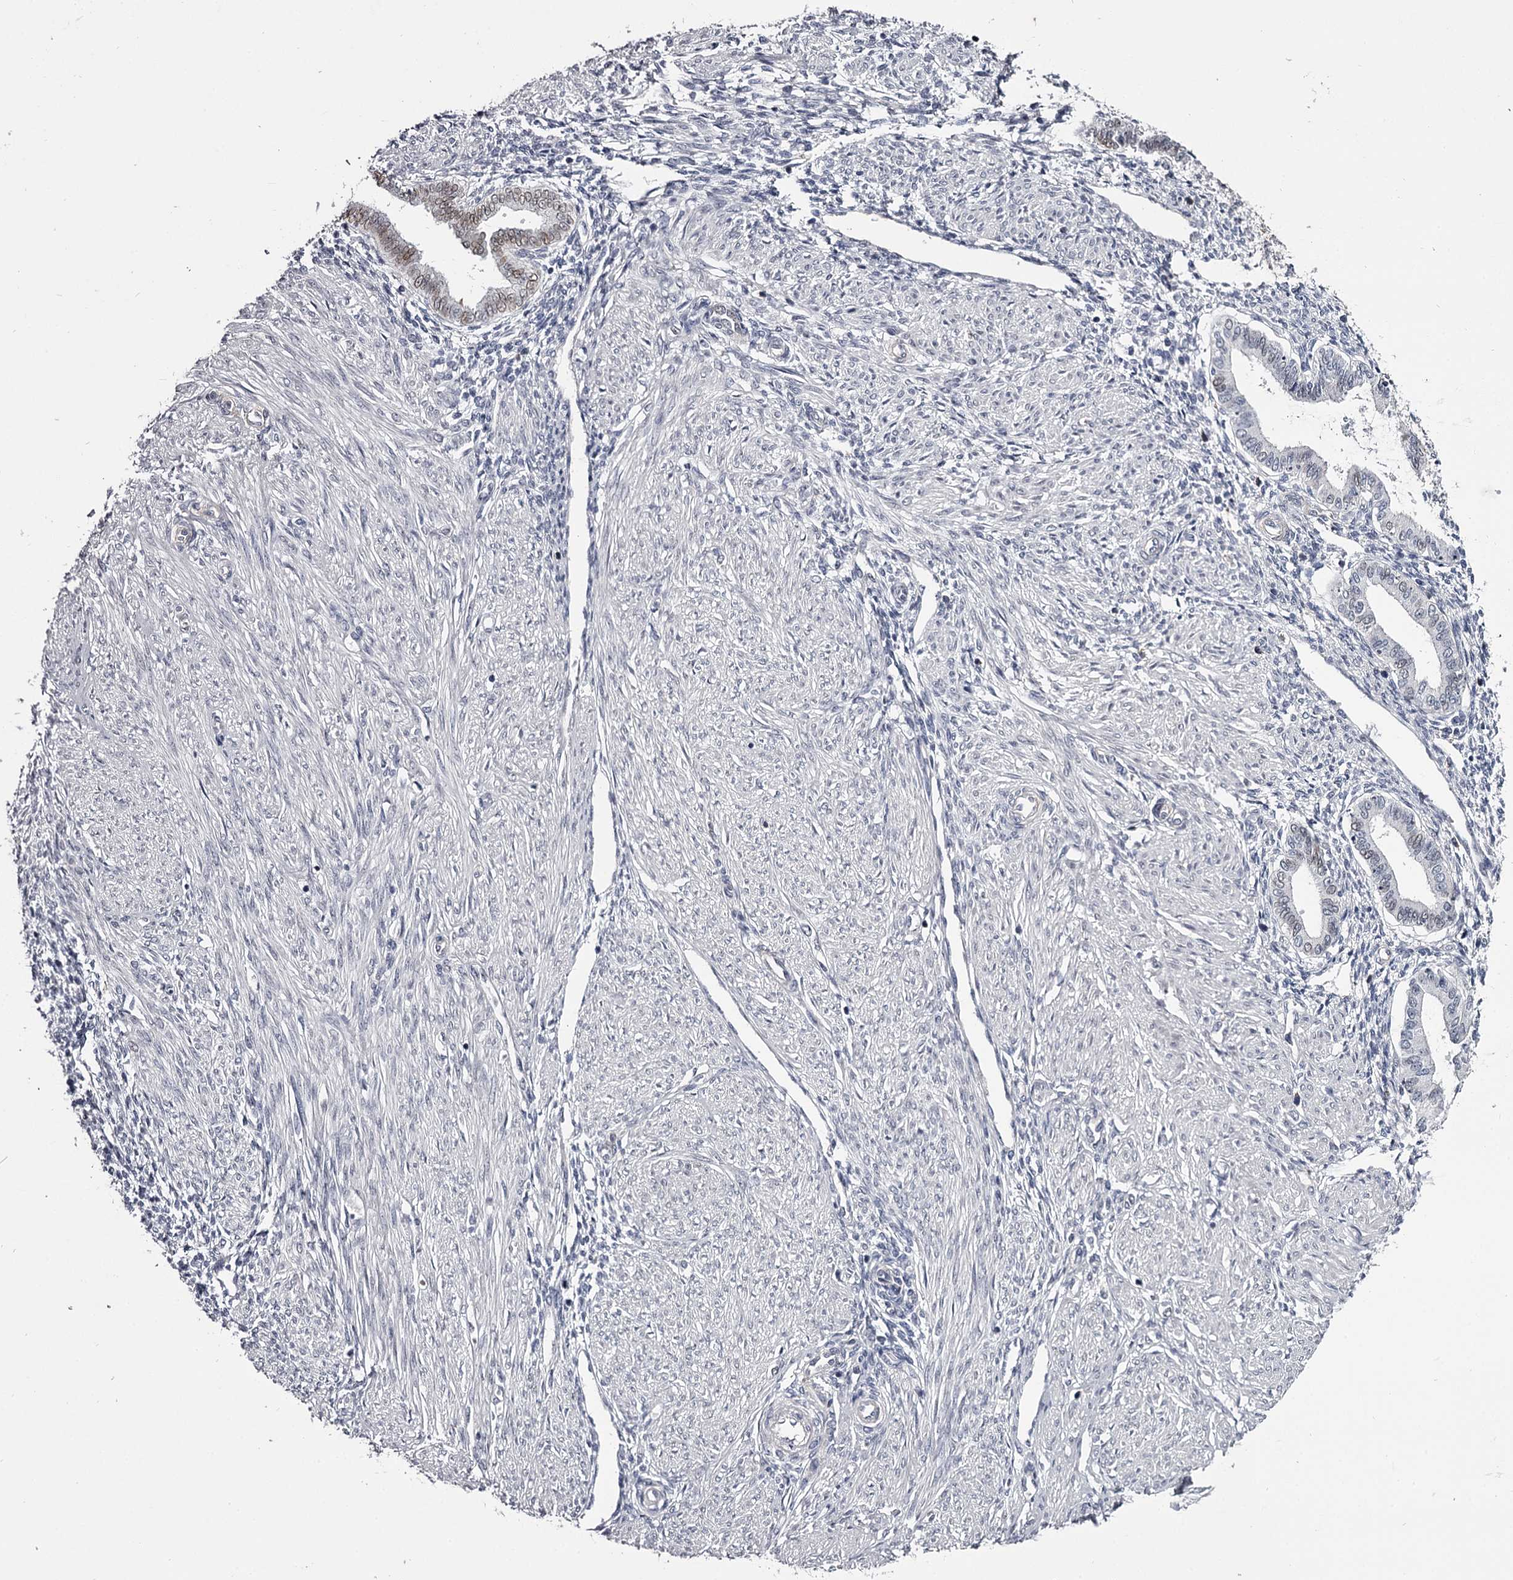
{"staining": {"intensity": "negative", "quantity": "none", "location": "none"}, "tissue": "endometrium", "cell_type": "Cells in endometrial stroma", "image_type": "normal", "snomed": [{"axis": "morphology", "description": "Normal tissue, NOS"}, {"axis": "topography", "description": "Endometrium"}], "caption": "The immunohistochemistry (IHC) micrograph has no significant staining in cells in endometrial stroma of endometrium.", "gene": "OVOL2", "patient": {"sex": "female", "age": 53}}